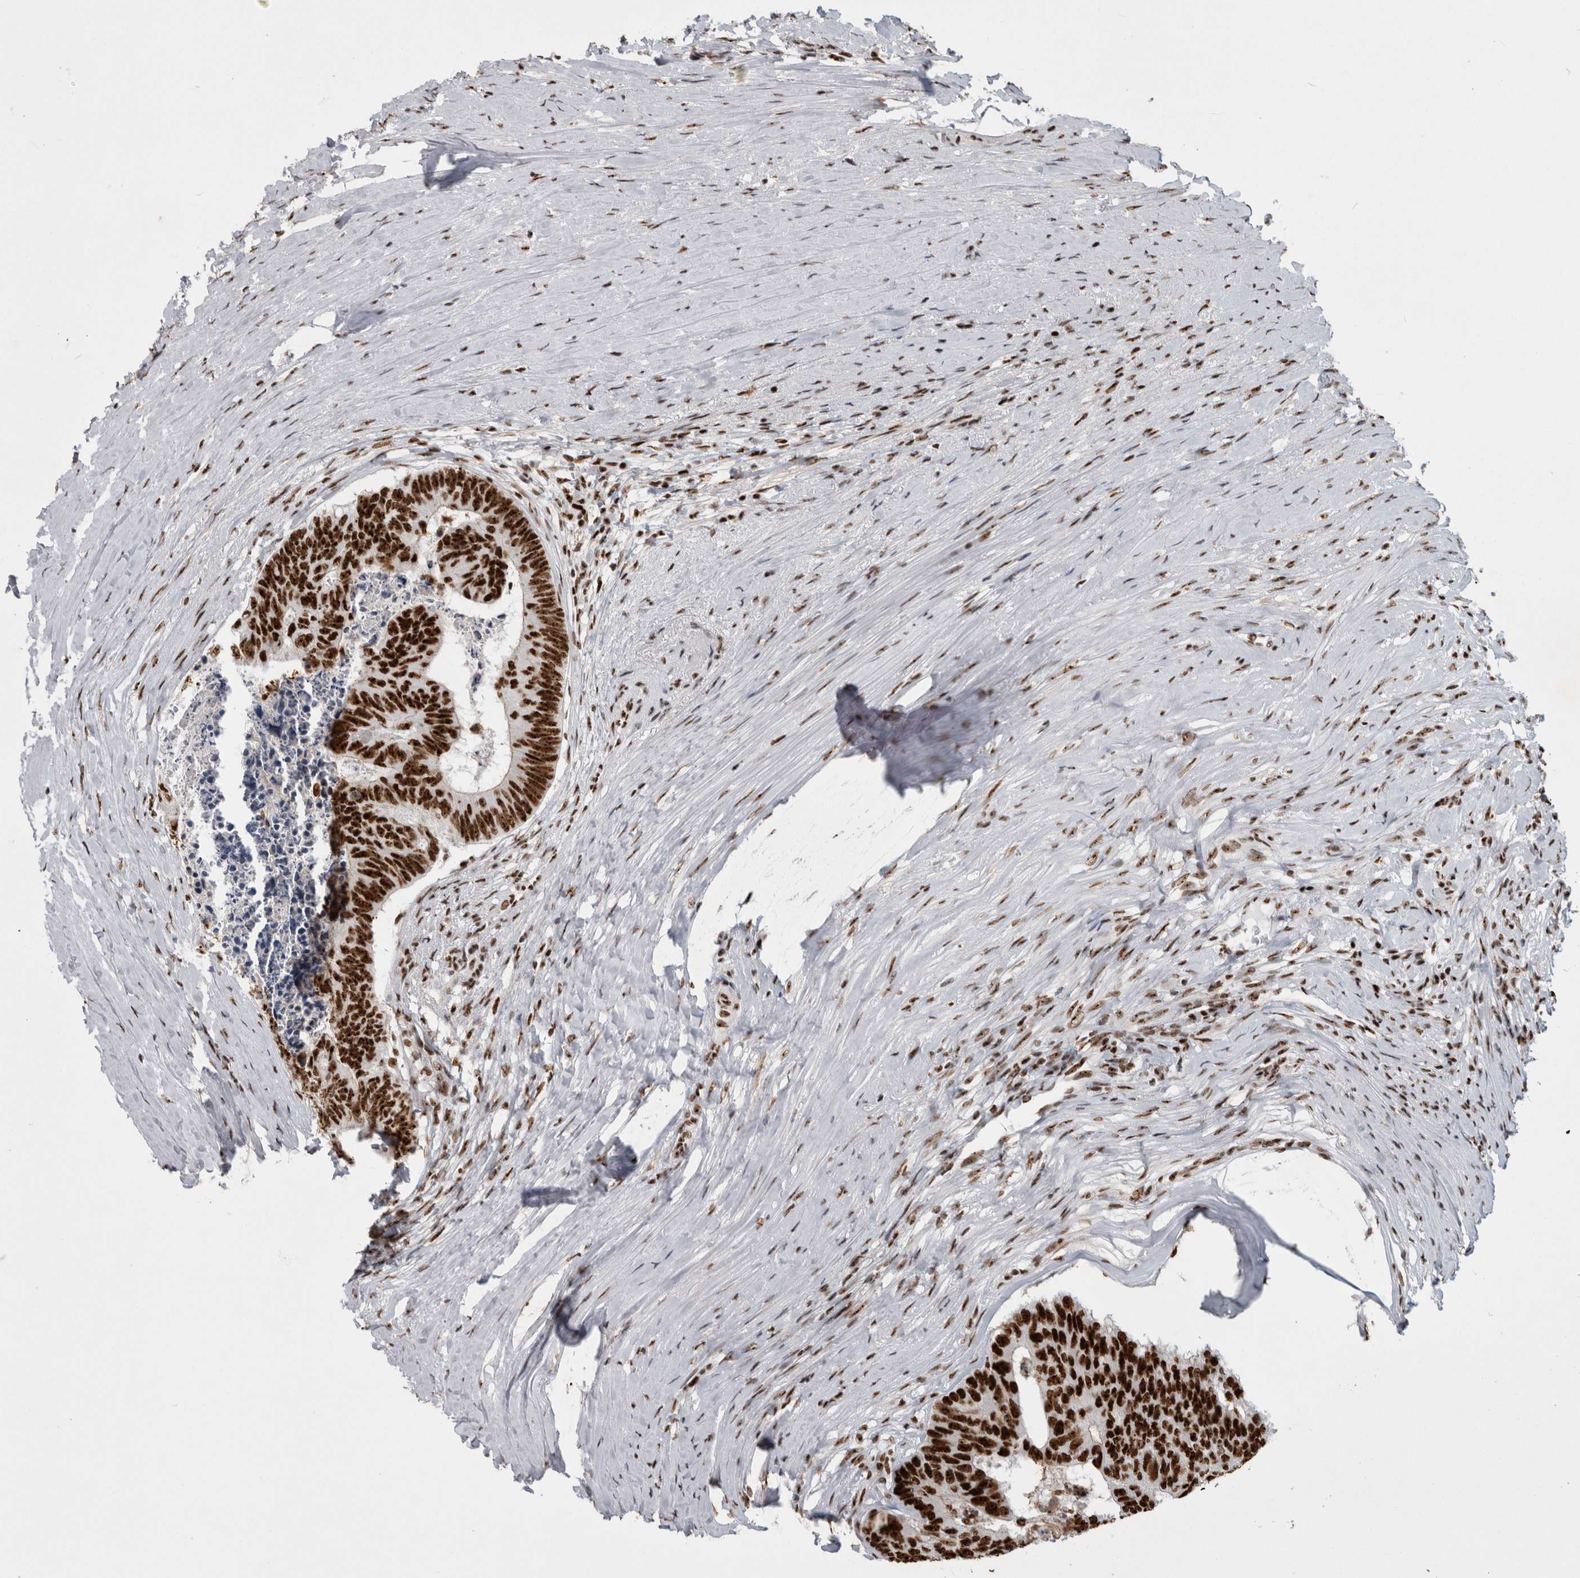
{"staining": {"intensity": "strong", "quantity": ">75%", "location": "nuclear"}, "tissue": "colorectal cancer", "cell_type": "Tumor cells", "image_type": "cancer", "snomed": [{"axis": "morphology", "description": "Adenocarcinoma, NOS"}, {"axis": "topography", "description": "Colon"}], "caption": "Colorectal cancer (adenocarcinoma) stained for a protein (brown) reveals strong nuclear positive staining in approximately >75% of tumor cells.", "gene": "NCL", "patient": {"sex": "female", "age": 67}}